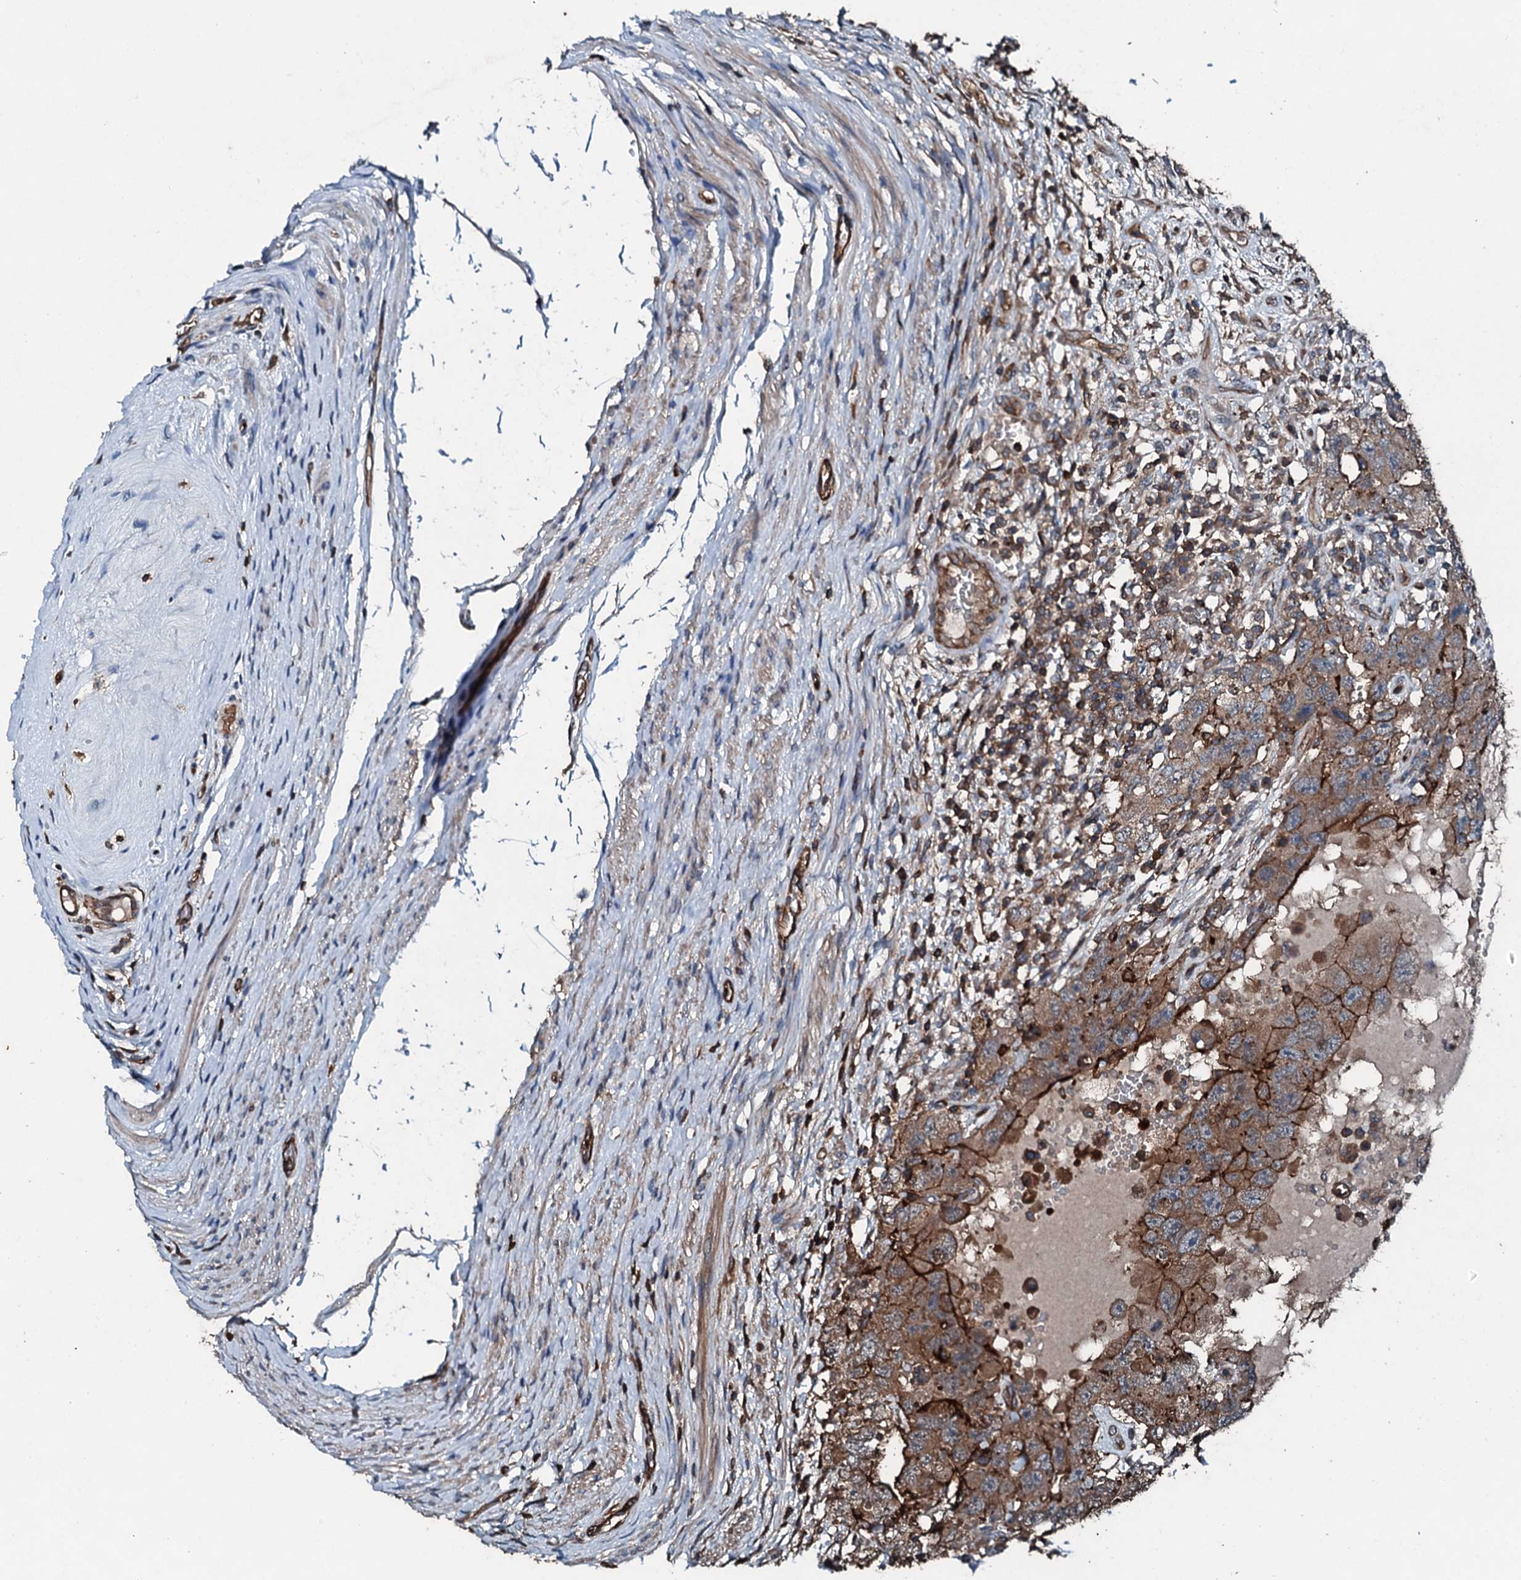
{"staining": {"intensity": "moderate", "quantity": ">75%", "location": "cytoplasmic/membranous"}, "tissue": "testis cancer", "cell_type": "Tumor cells", "image_type": "cancer", "snomed": [{"axis": "morphology", "description": "Carcinoma, Embryonal, NOS"}, {"axis": "topography", "description": "Testis"}], "caption": "The photomicrograph reveals a brown stain indicating the presence of a protein in the cytoplasmic/membranous of tumor cells in testis cancer. (IHC, brightfield microscopy, high magnification).", "gene": "SLC25A38", "patient": {"sex": "male", "age": 26}}